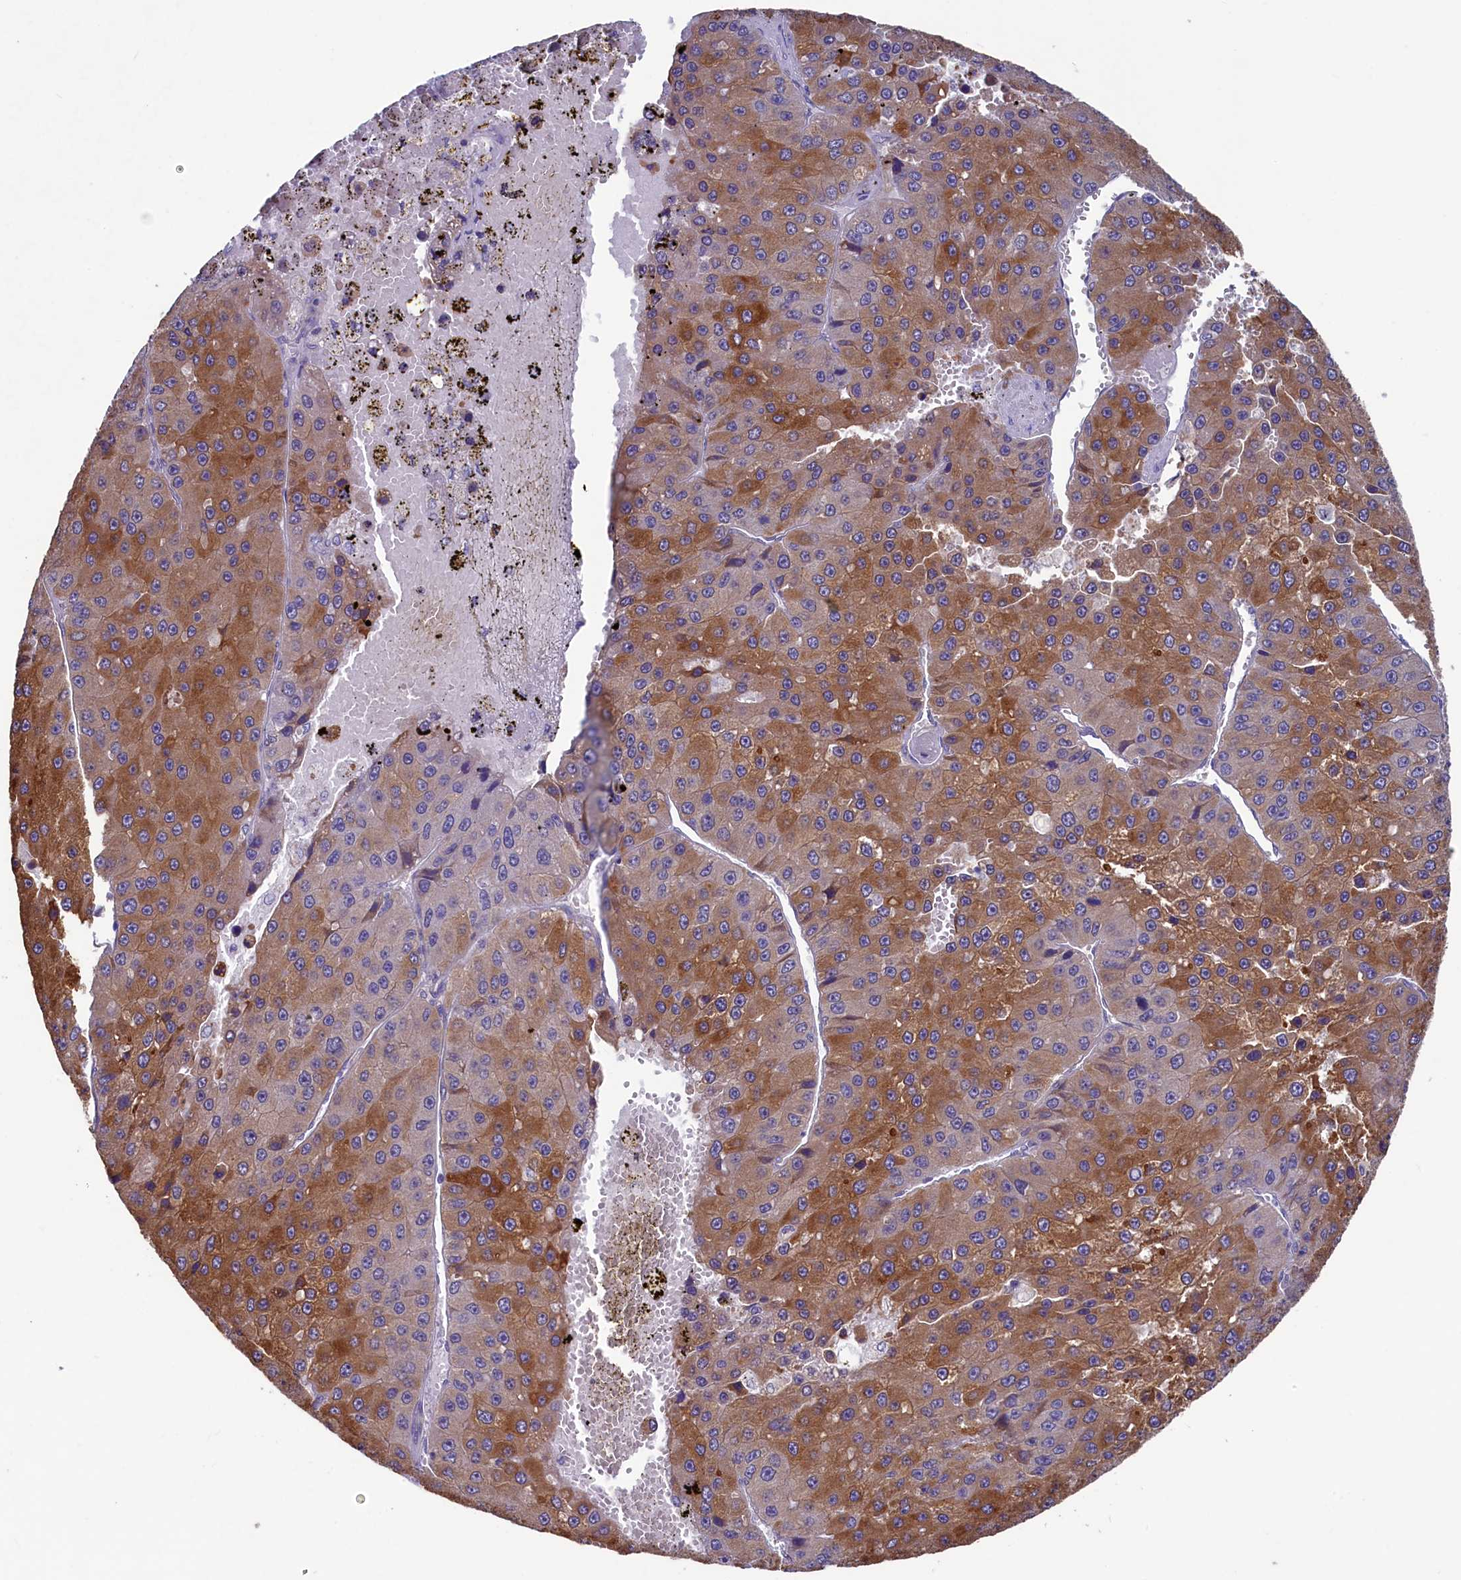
{"staining": {"intensity": "moderate", "quantity": ">75%", "location": "cytoplasmic/membranous"}, "tissue": "liver cancer", "cell_type": "Tumor cells", "image_type": "cancer", "snomed": [{"axis": "morphology", "description": "Carcinoma, Hepatocellular, NOS"}, {"axis": "topography", "description": "Liver"}], "caption": "Liver hepatocellular carcinoma stained for a protein displays moderate cytoplasmic/membranous positivity in tumor cells.", "gene": "SPATA2L", "patient": {"sex": "female", "age": 73}}